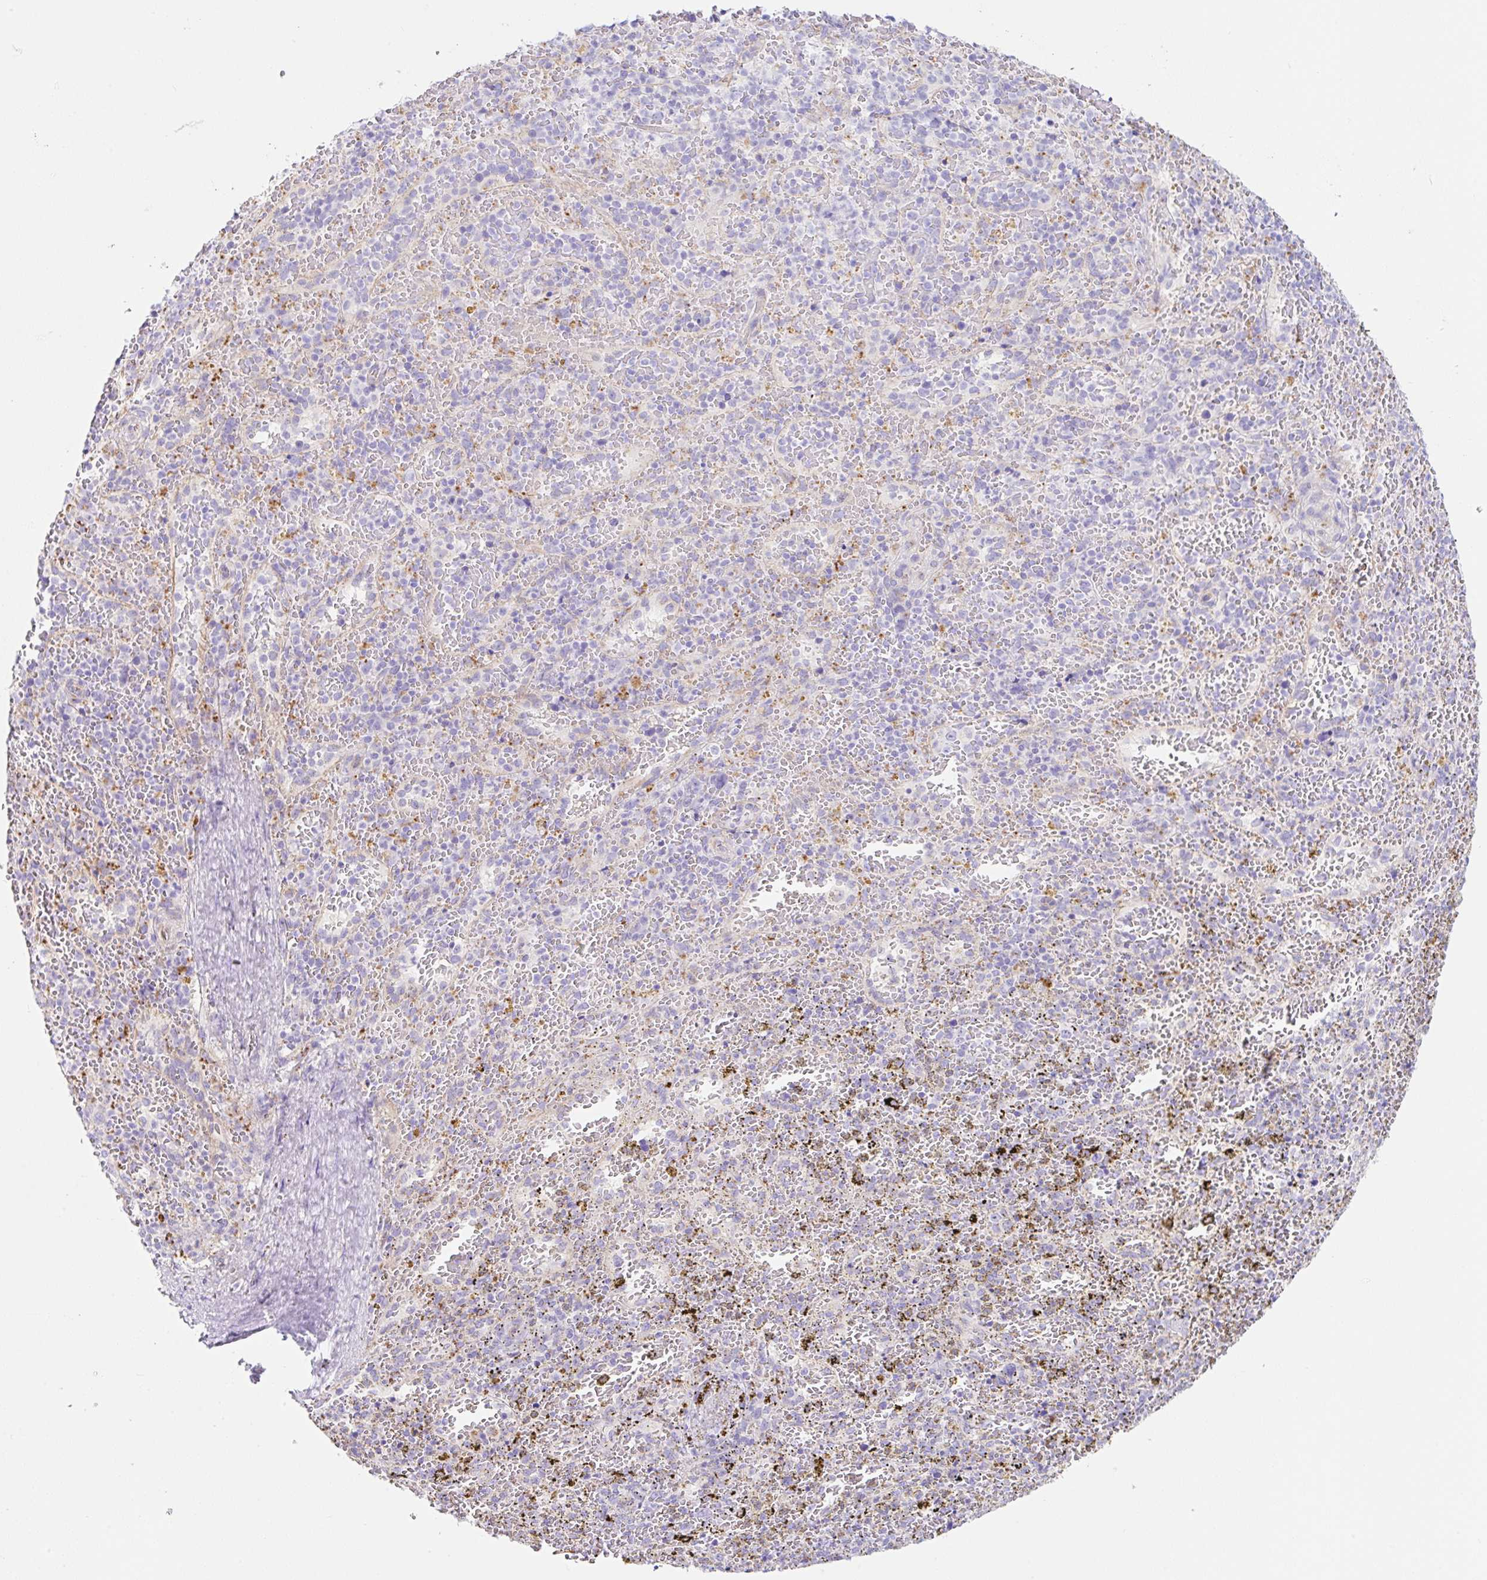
{"staining": {"intensity": "negative", "quantity": "none", "location": "none"}, "tissue": "spleen", "cell_type": "Cells in red pulp", "image_type": "normal", "snomed": [{"axis": "morphology", "description": "Normal tissue, NOS"}, {"axis": "topography", "description": "Spleen"}], "caption": "Immunohistochemical staining of unremarkable spleen demonstrates no significant staining in cells in red pulp.", "gene": "DKK4", "patient": {"sex": "female", "age": 50}}